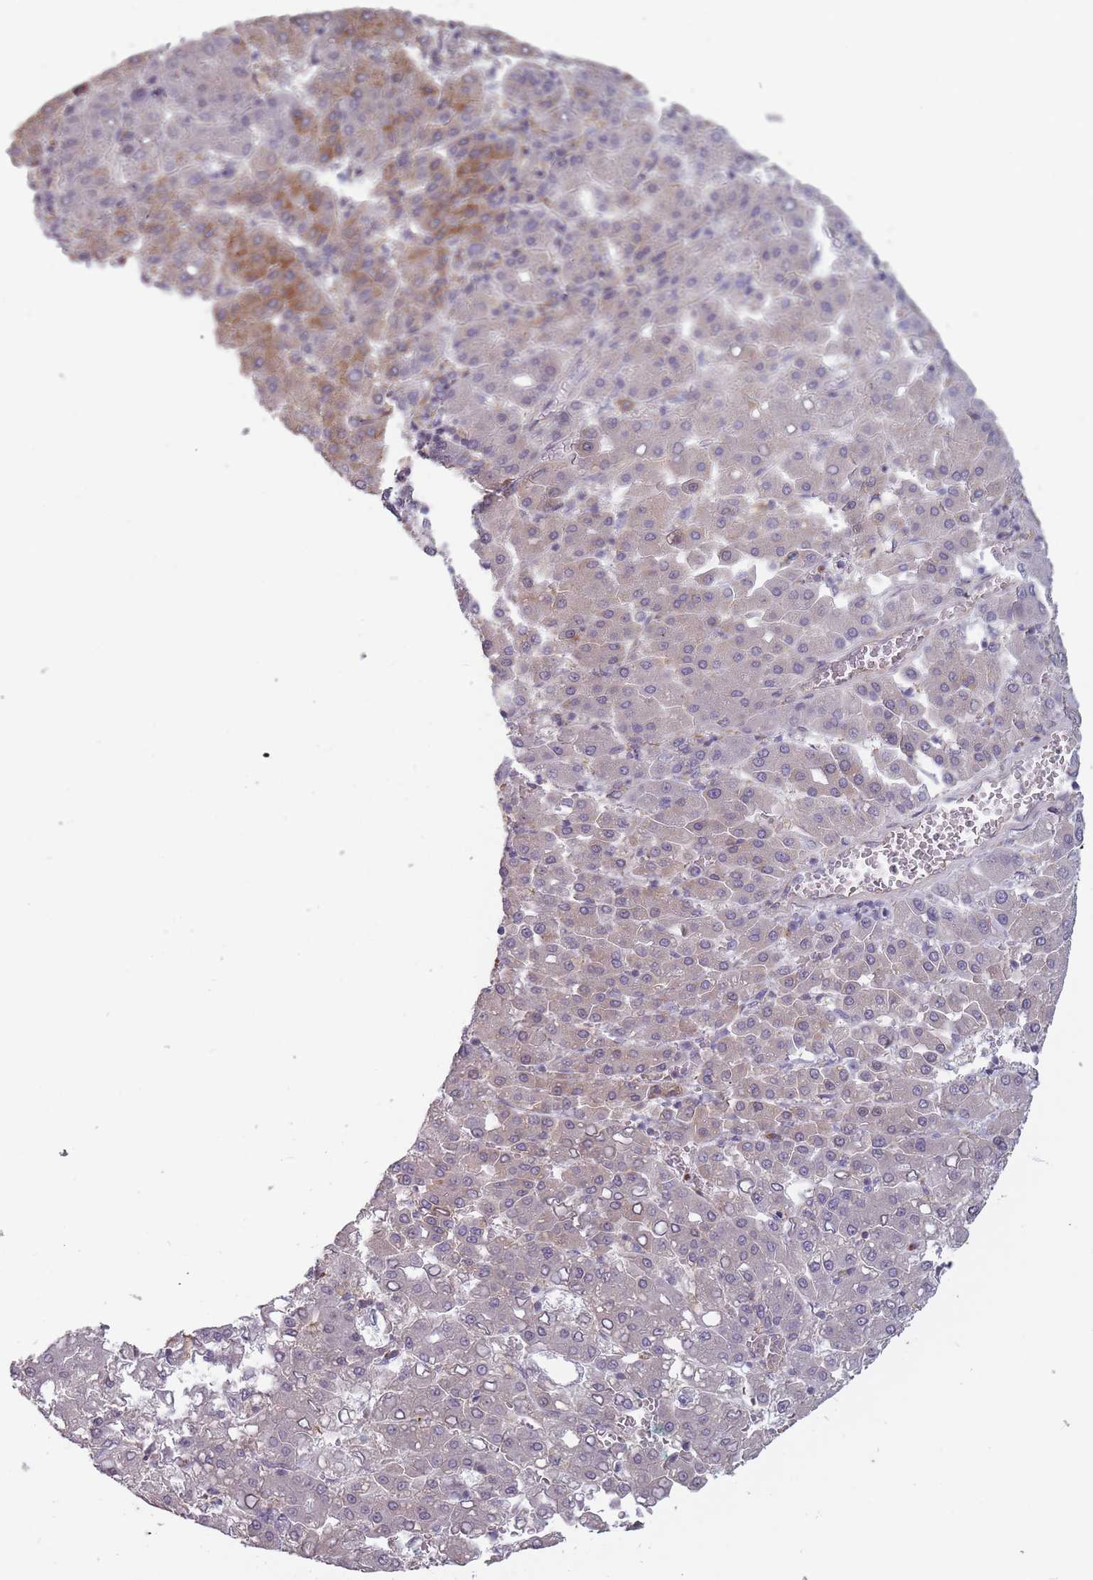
{"staining": {"intensity": "moderate", "quantity": "<25%", "location": "cytoplasmic/membranous"}, "tissue": "liver cancer", "cell_type": "Tumor cells", "image_type": "cancer", "snomed": [{"axis": "morphology", "description": "Carcinoma, Hepatocellular, NOS"}, {"axis": "topography", "description": "Liver"}], "caption": "DAB (3,3'-diaminobenzidine) immunohistochemical staining of liver cancer (hepatocellular carcinoma) reveals moderate cytoplasmic/membranous protein positivity in approximately <25% of tumor cells. The protein is shown in brown color, while the nuclei are stained blue.", "gene": "TET3", "patient": {"sex": "male", "age": 65}}